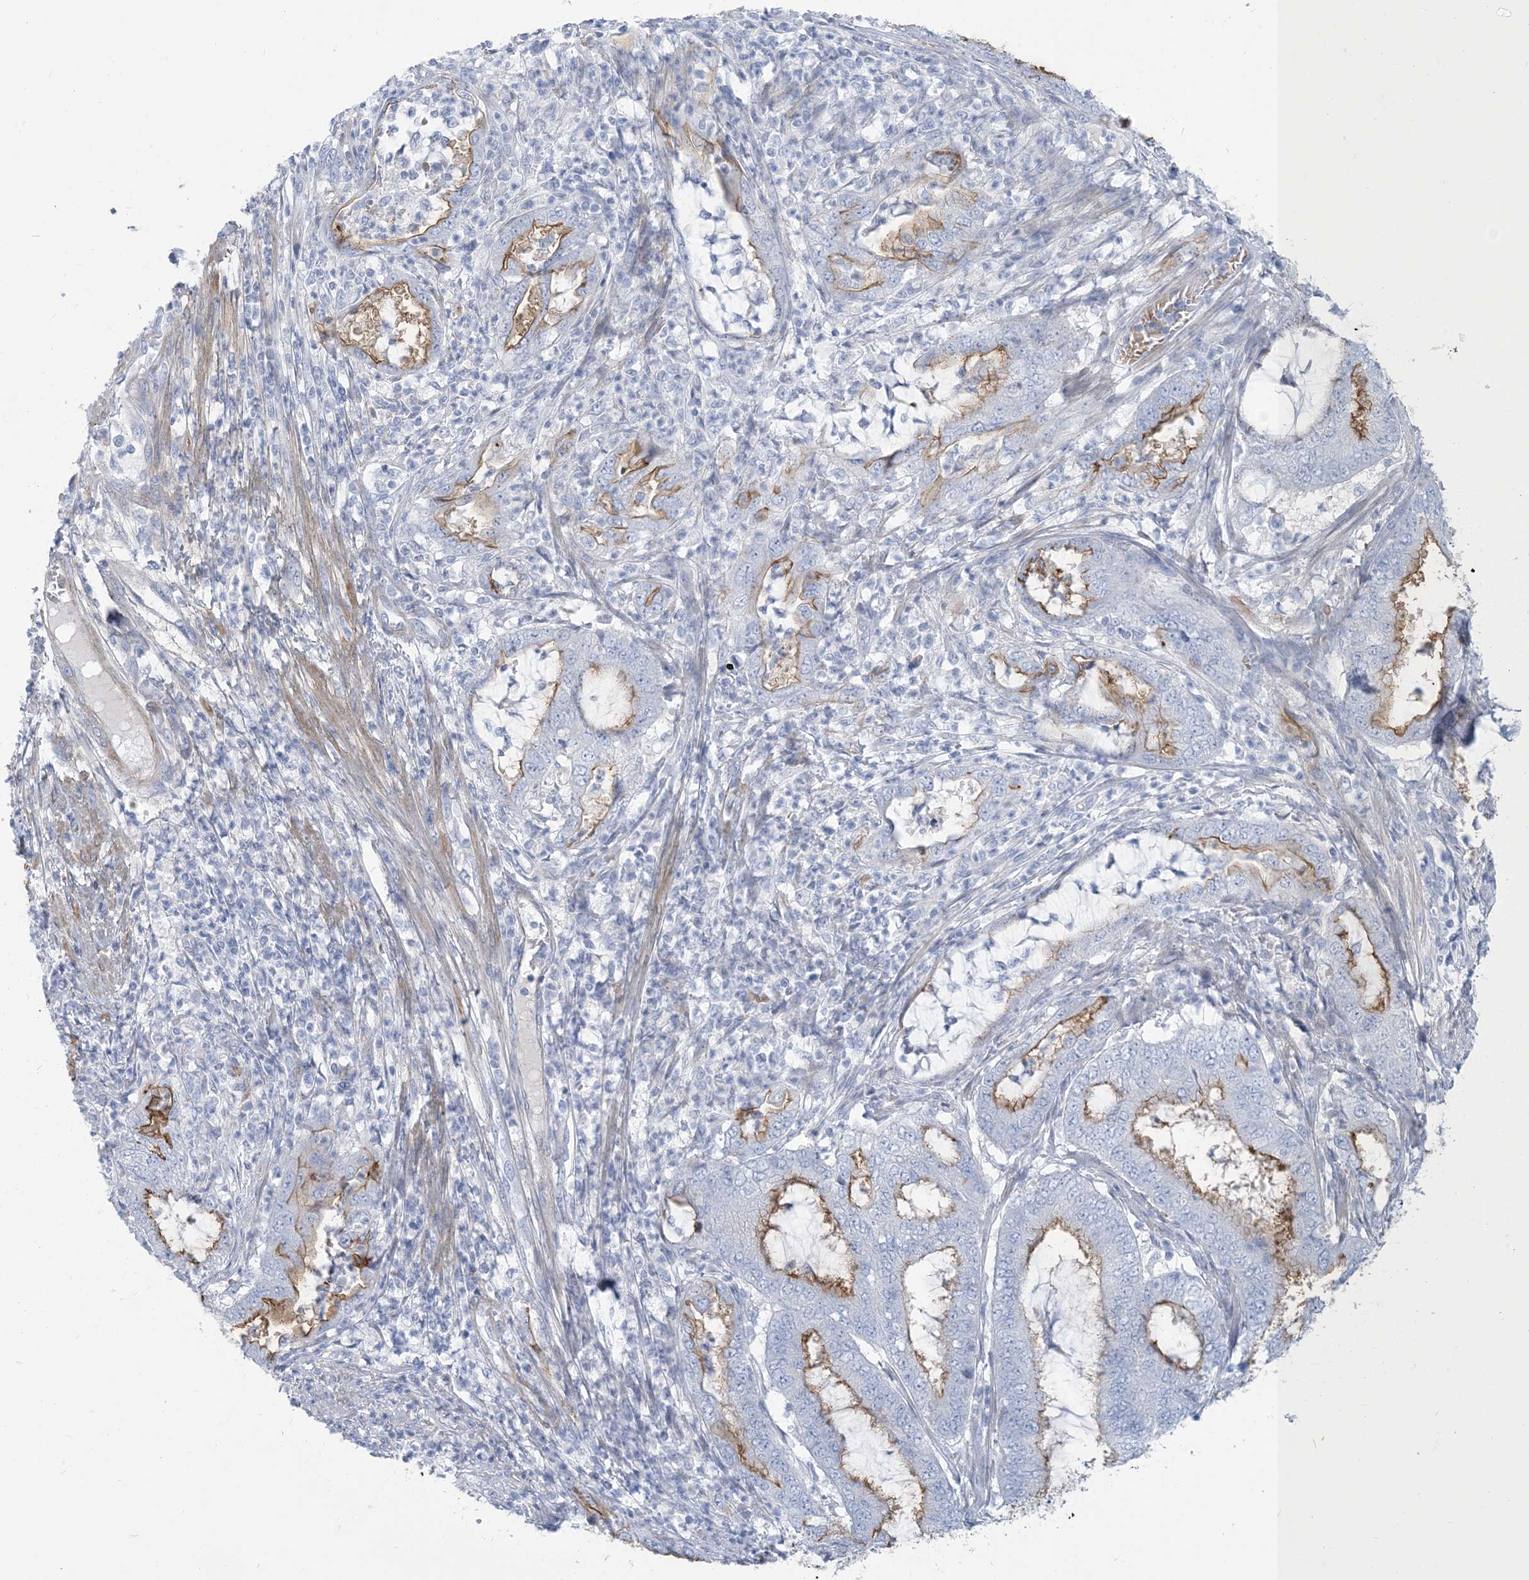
{"staining": {"intensity": "moderate", "quantity": "<25%", "location": "cytoplasmic/membranous"}, "tissue": "endometrial cancer", "cell_type": "Tumor cells", "image_type": "cancer", "snomed": [{"axis": "morphology", "description": "Adenocarcinoma, NOS"}, {"axis": "topography", "description": "Endometrium"}], "caption": "IHC staining of endometrial cancer (adenocarcinoma), which exhibits low levels of moderate cytoplasmic/membranous positivity in approximately <25% of tumor cells indicating moderate cytoplasmic/membranous protein positivity. The staining was performed using DAB (brown) for protein detection and nuclei were counterstained in hematoxylin (blue).", "gene": "MOXD1", "patient": {"sex": "female", "age": 51}}